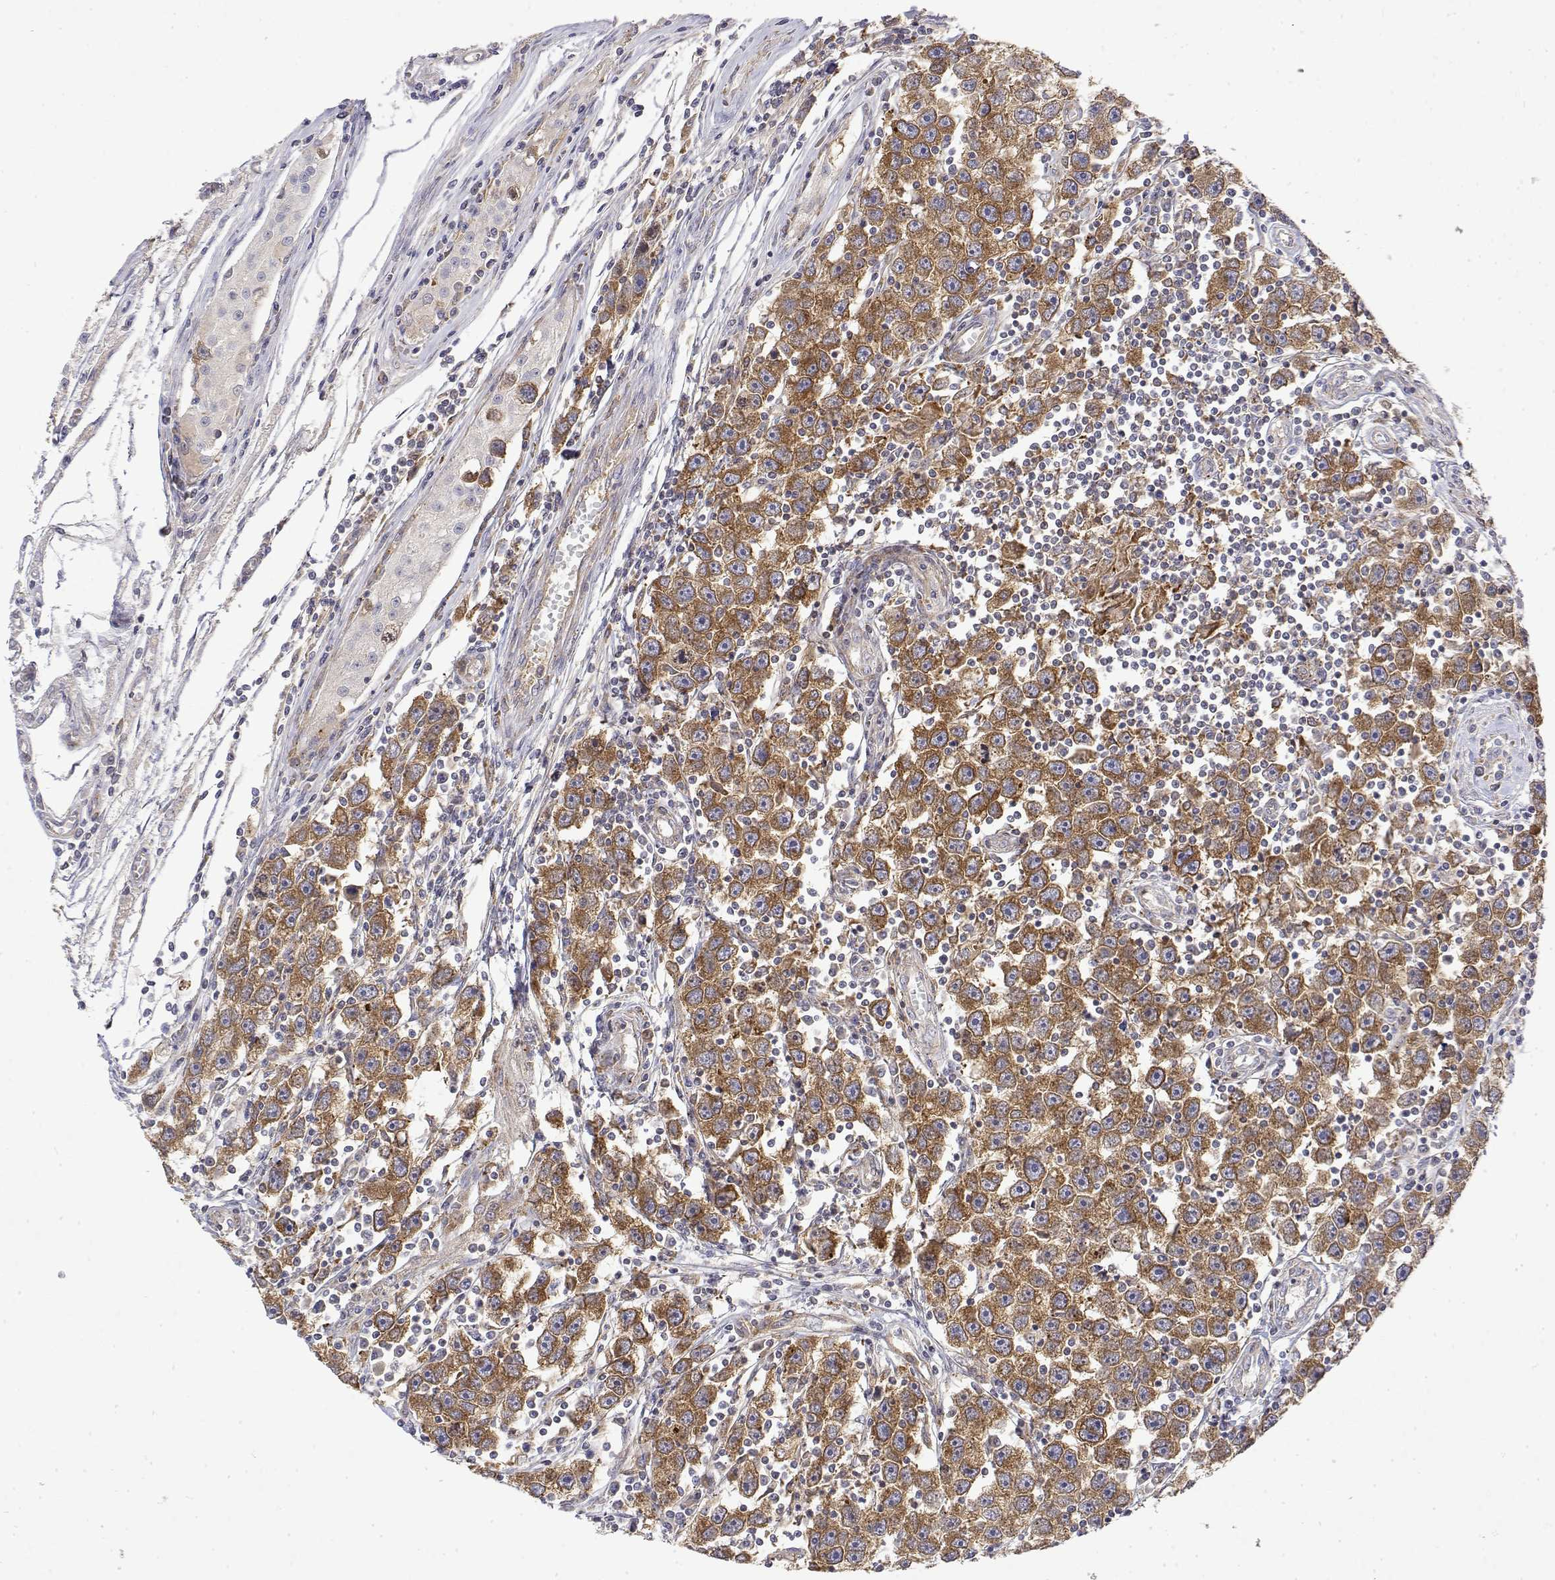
{"staining": {"intensity": "moderate", "quantity": ">75%", "location": "cytoplasmic/membranous"}, "tissue": "testis cancer", "cell_type": "Tumor cells", "image_type": "cancer", "snomed": [{"axis": "morphology", "description": "Seminoma, NOS"}, {"axis": "topography", "description": "Testis"}], "caption": "DAB immunohistochemical staining of human testis seminoma reveals moderate cytoplasmic/membranous protein positivity in approximately >75% of tumor cells. Immunohistochemistry stains the protein in brown and the nuclei are stained blue.", "gene": "PACSIN2", "patient": {"sex": "male", "age": 30}}